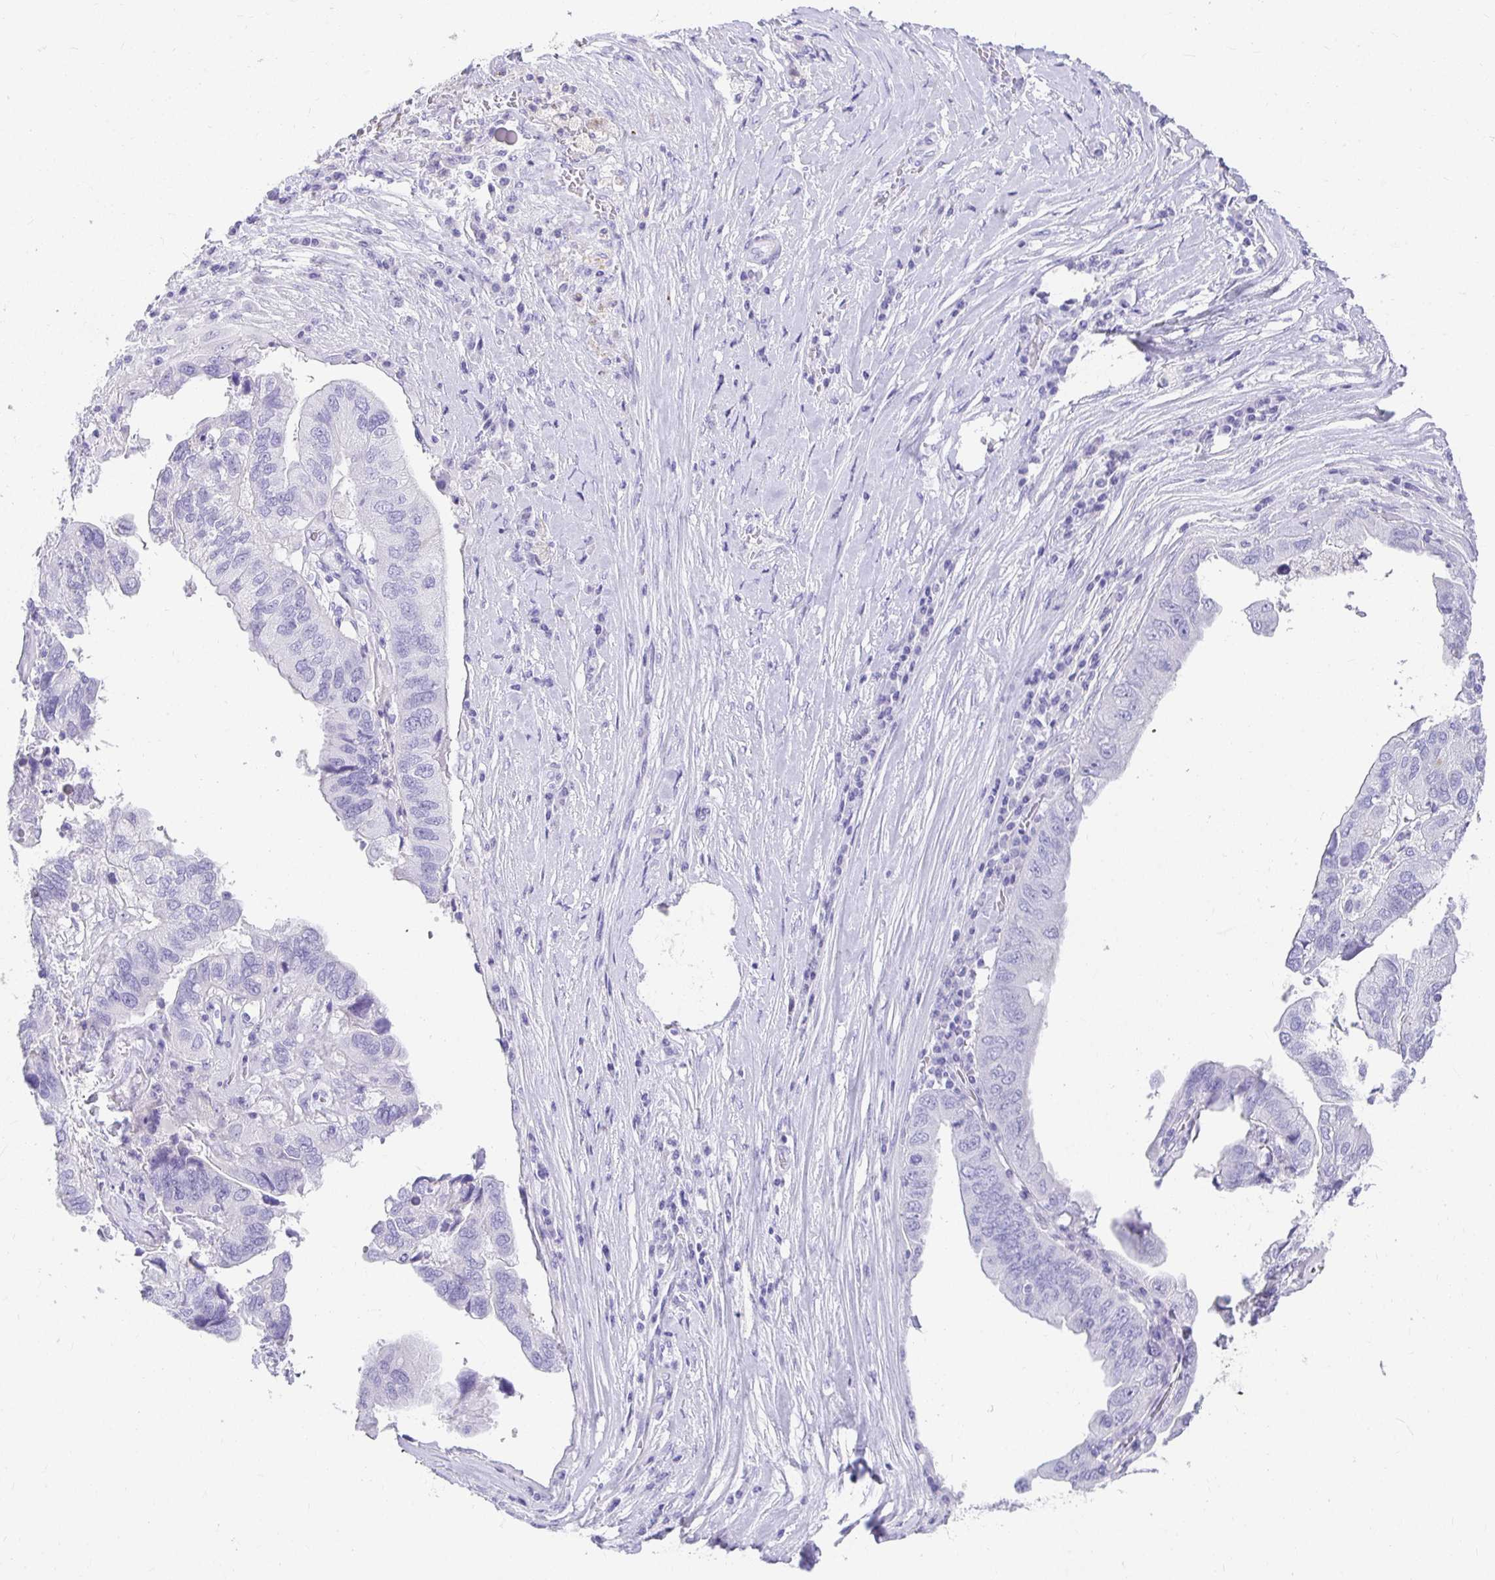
{"staining": {"intensity": "negative", "quantity": "none", "location": "none"}, "tissue": "ovarian cancer", "cell_type": "Tumor cells", "image_type": "cancer", "snomed": [{"axis": "morphology", "description": "Cystadenocarcinoma, serous, NOS"}, {"axis": "topography", "description": "Ovary"}], "caption": "Image shows no significant protein positivity in tumor cells of ovarian cancer.", "gene": "CHAT", "patient": {"sex": "female", "age": 79}}